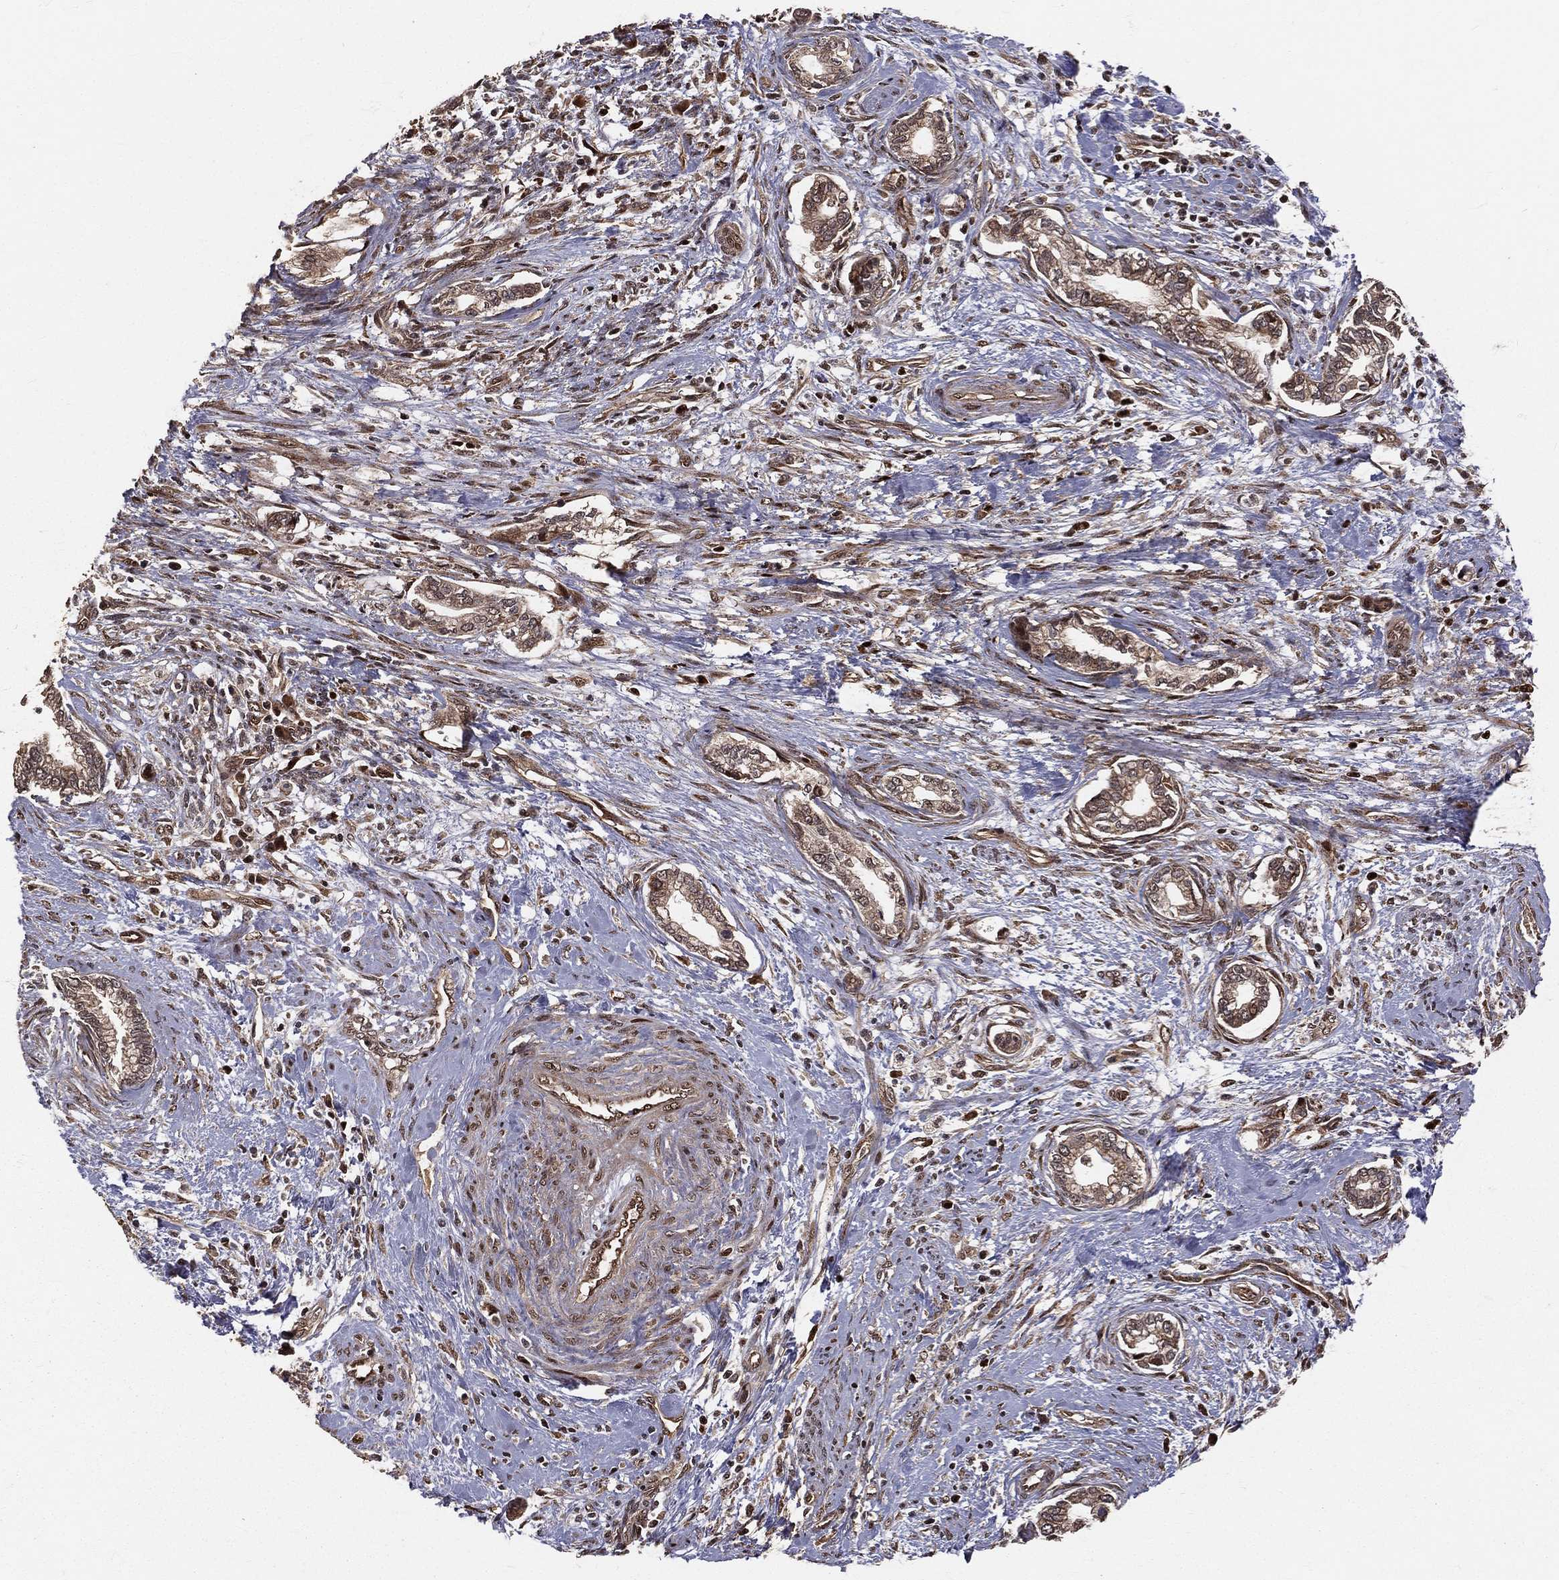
{"staining": {"intensity": "moderate", "quantity": "25%-75%", "location": "cytoplasmic/membranous,nuclear"}, "tissue": "cervical cancer", "cell_type": "Tumor cells", "image_type": "cancer", "snomed": [{"axis": "morphology", "description": "Adenocarcinoma, NOS"}, {"axis": "topography", "description": "Cervix"}], "caption": "This histopathology image reveals IHC staining of cervical cancer, with medium moderate cytoplasmic/membranous and nuclear positivity in approximately 25%-75% of tumor cells.", "gene": "MAPK1", "patient": {"sex": "female", "age": 62}}